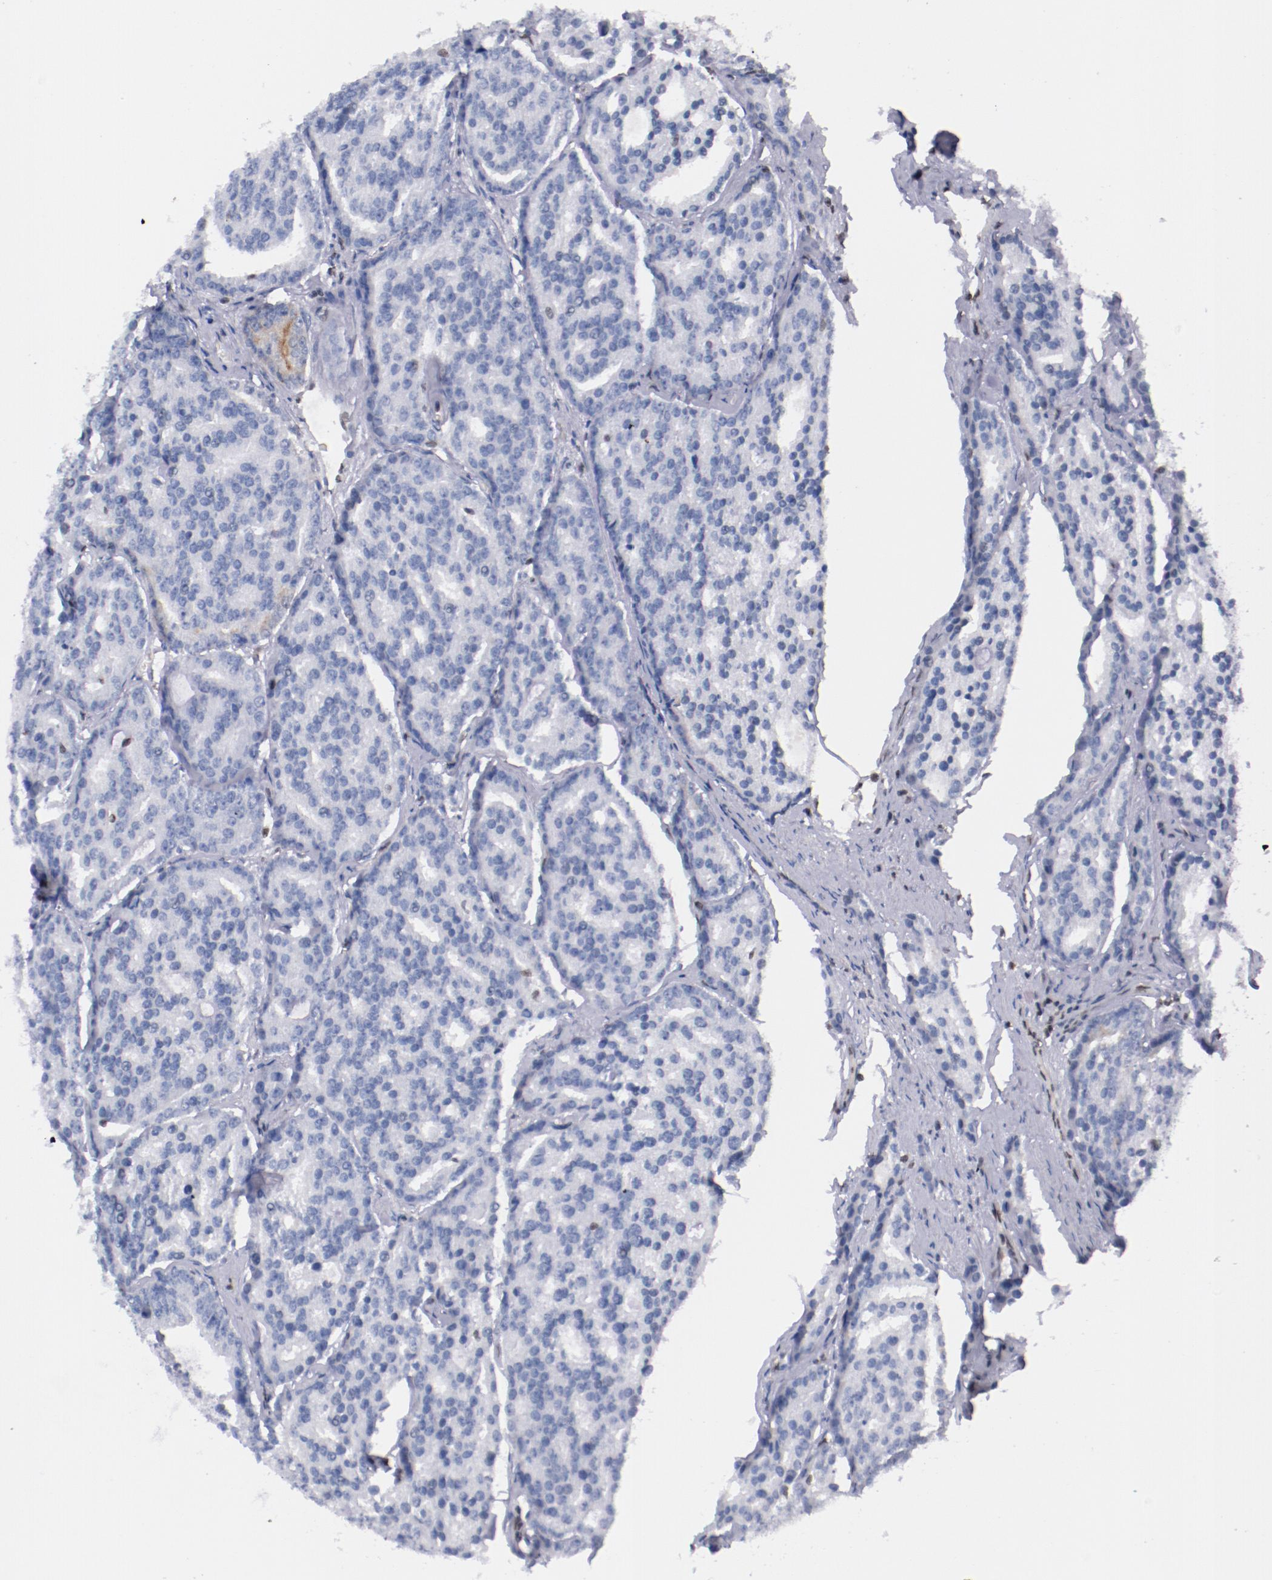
{"staining": {"intensity": "negative", "quantity": "none", "location": "none"}, "tissue": "prostate cancer", "cell_type": "Tumor cells", "image_type": "cancer", "snomed": [{"axis": "morphology", "description": "Adenocarcinoma, High grade"}, {"axis": "topography", "description": "Prostate"}], "caption": "Immunohistochemistry (IHC) image of human high-grade adenocarcinoma (prostate) stained for a protein (brown), which demonstrates no staining in tumor cells. Nuclei are stained in blue.", "gene": "IFI16", "patient": {"sex": "male", "age": 64}}